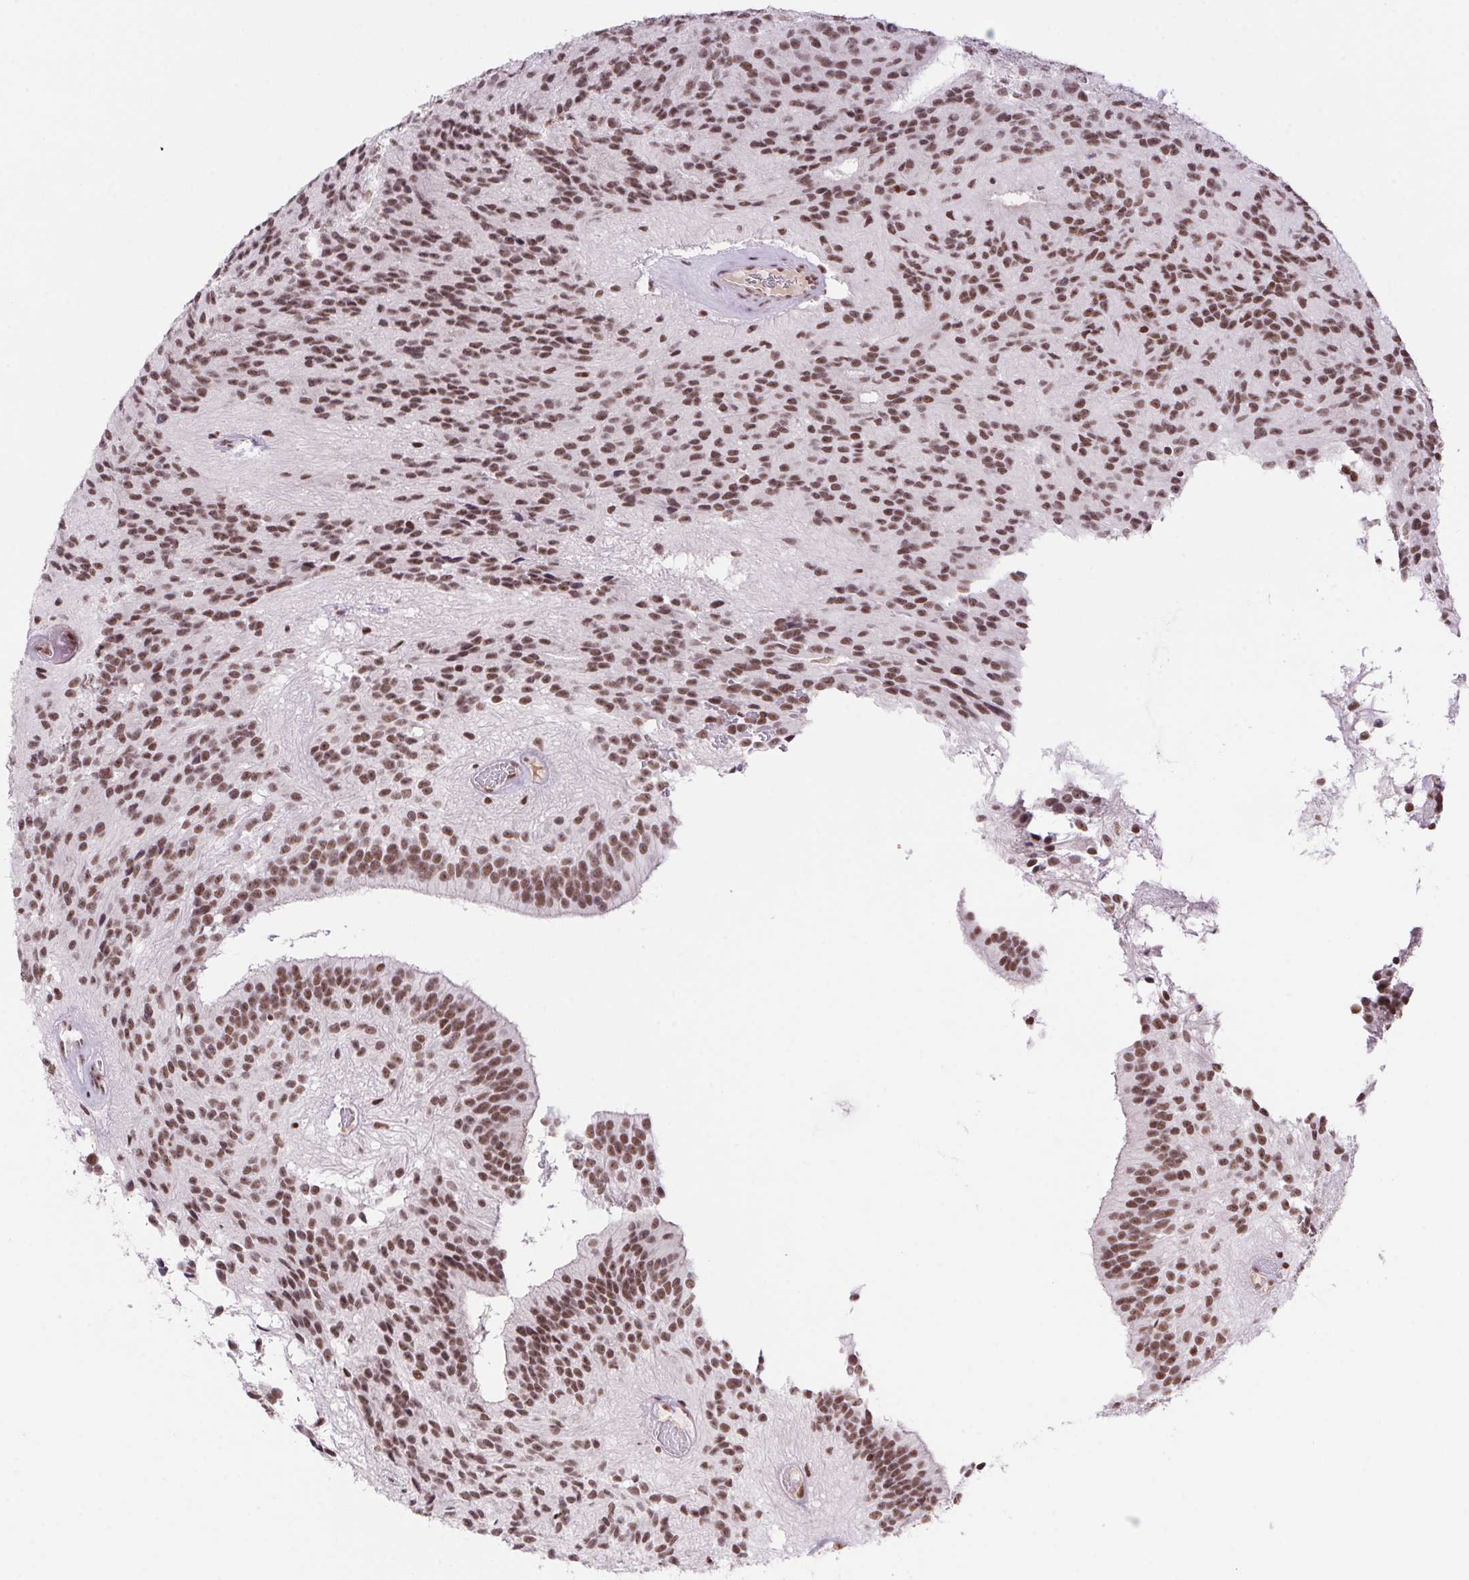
{"staining": {"intensity": "moderate", "quantity": ">75%", "location": "nuclear"}, "tissue": "glioma", "cell_type": "Tumor cells", "image_type": "cancer", "snomed": [{"axis": "morphology", "description": "Glioma, malignant, Low grade"}, {"axis": "topography", "description": "Brain"}], "caption": "There is medium levels of moderate nuclear staining in tumor cells of malignant glioma (low-grade), as demonstrated by immunohistochemical staining (brown color).", "gene": "DDX17", "patient": {"sex": "male", "age": 31}}